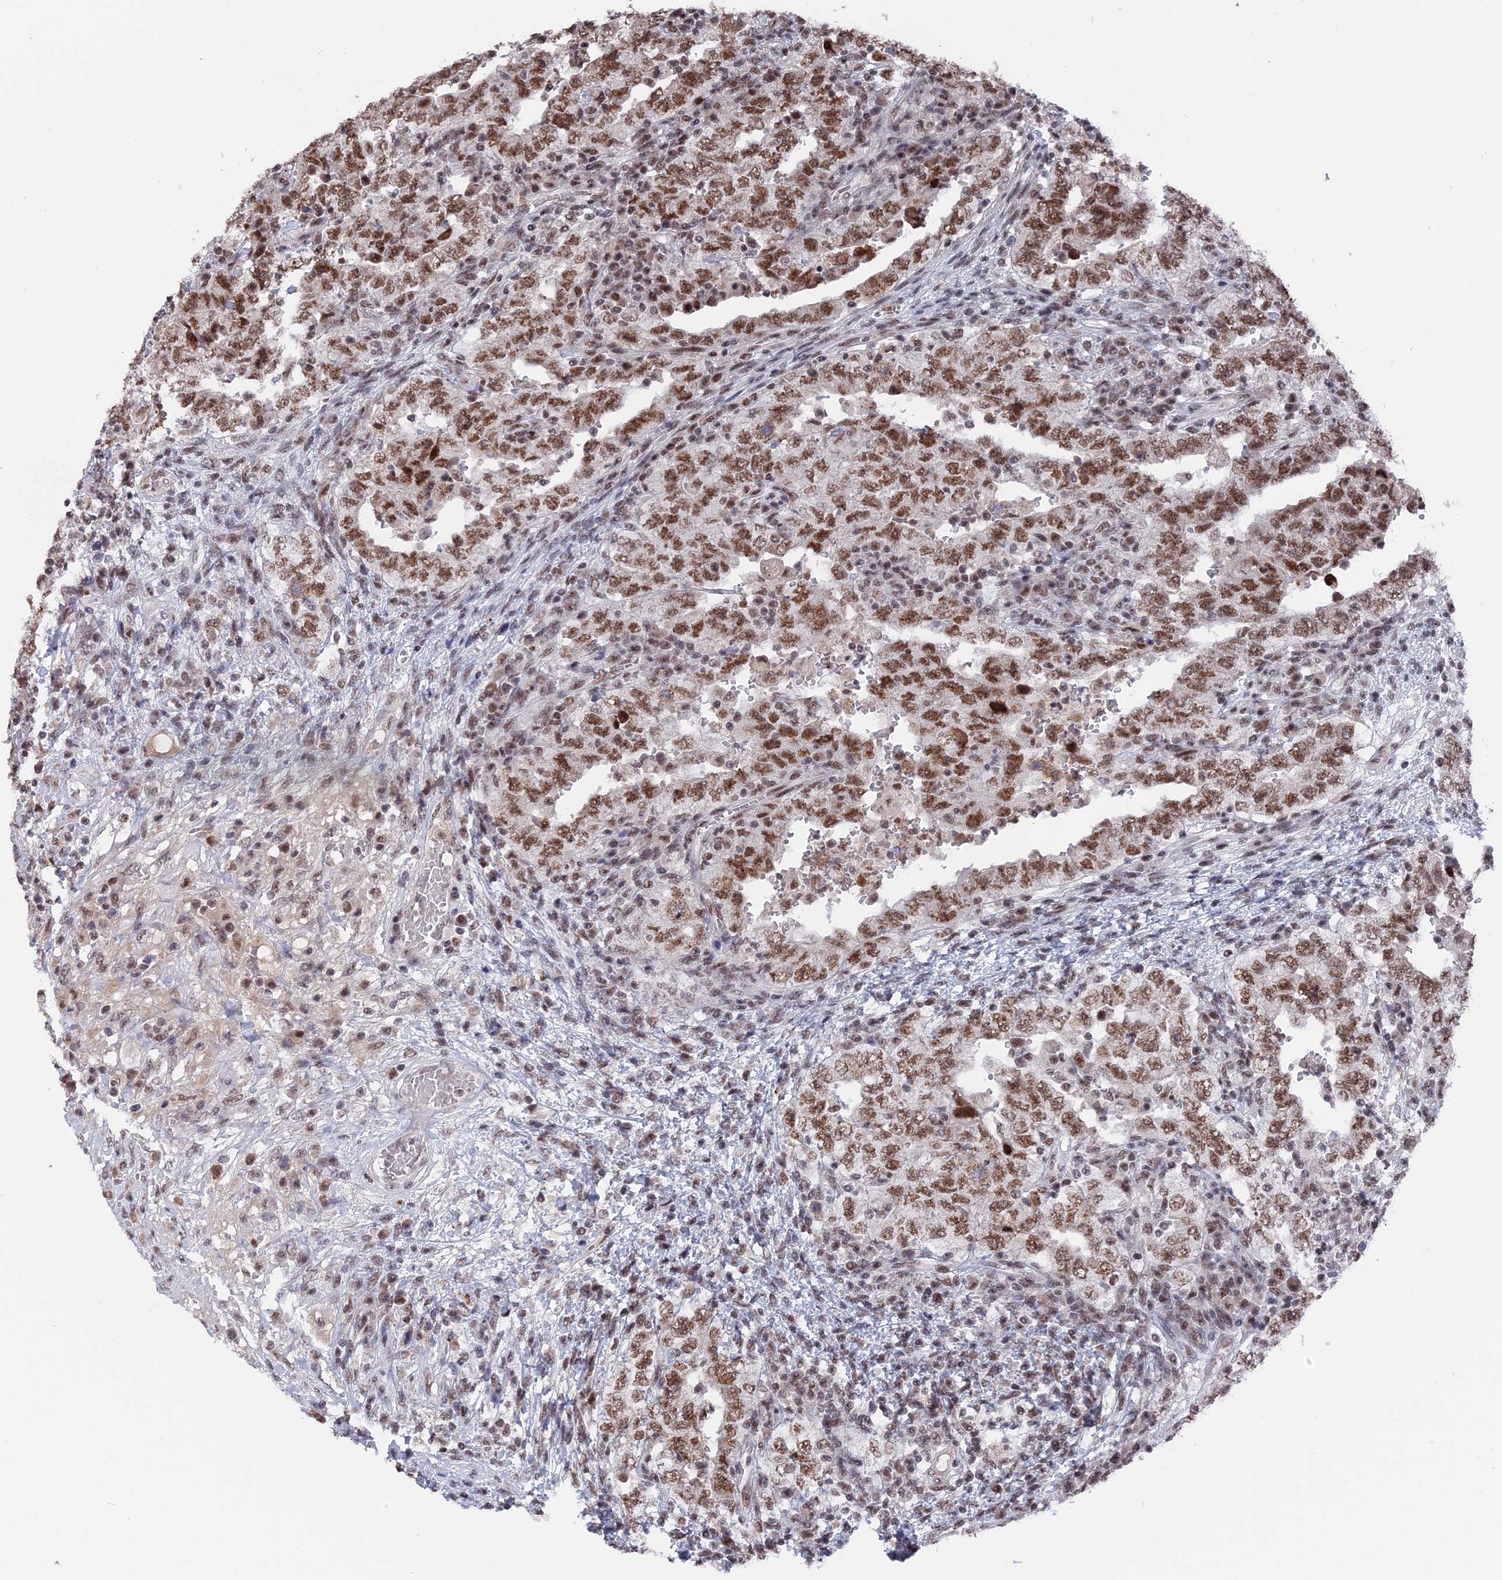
{"staining": {"intensity": "moderate", "quantity": ">75%", "location": "nuclear"}, "tissue": "testis cancer", "cell_type": "Tumor cells", "image_type": "cancer", "snomed": [{"axis": "morphology", "description": "Carcinoma, Embryonal, NOS"}, {"axis": "topography", "description": "Testis"}], "caption": "Protein expression analysis of testis cancer demonstrates moderate nuclear staining in about >75% of tumor cells.", "gene": "SF3A2", "patient": {"sex": "male", "age": 26}}